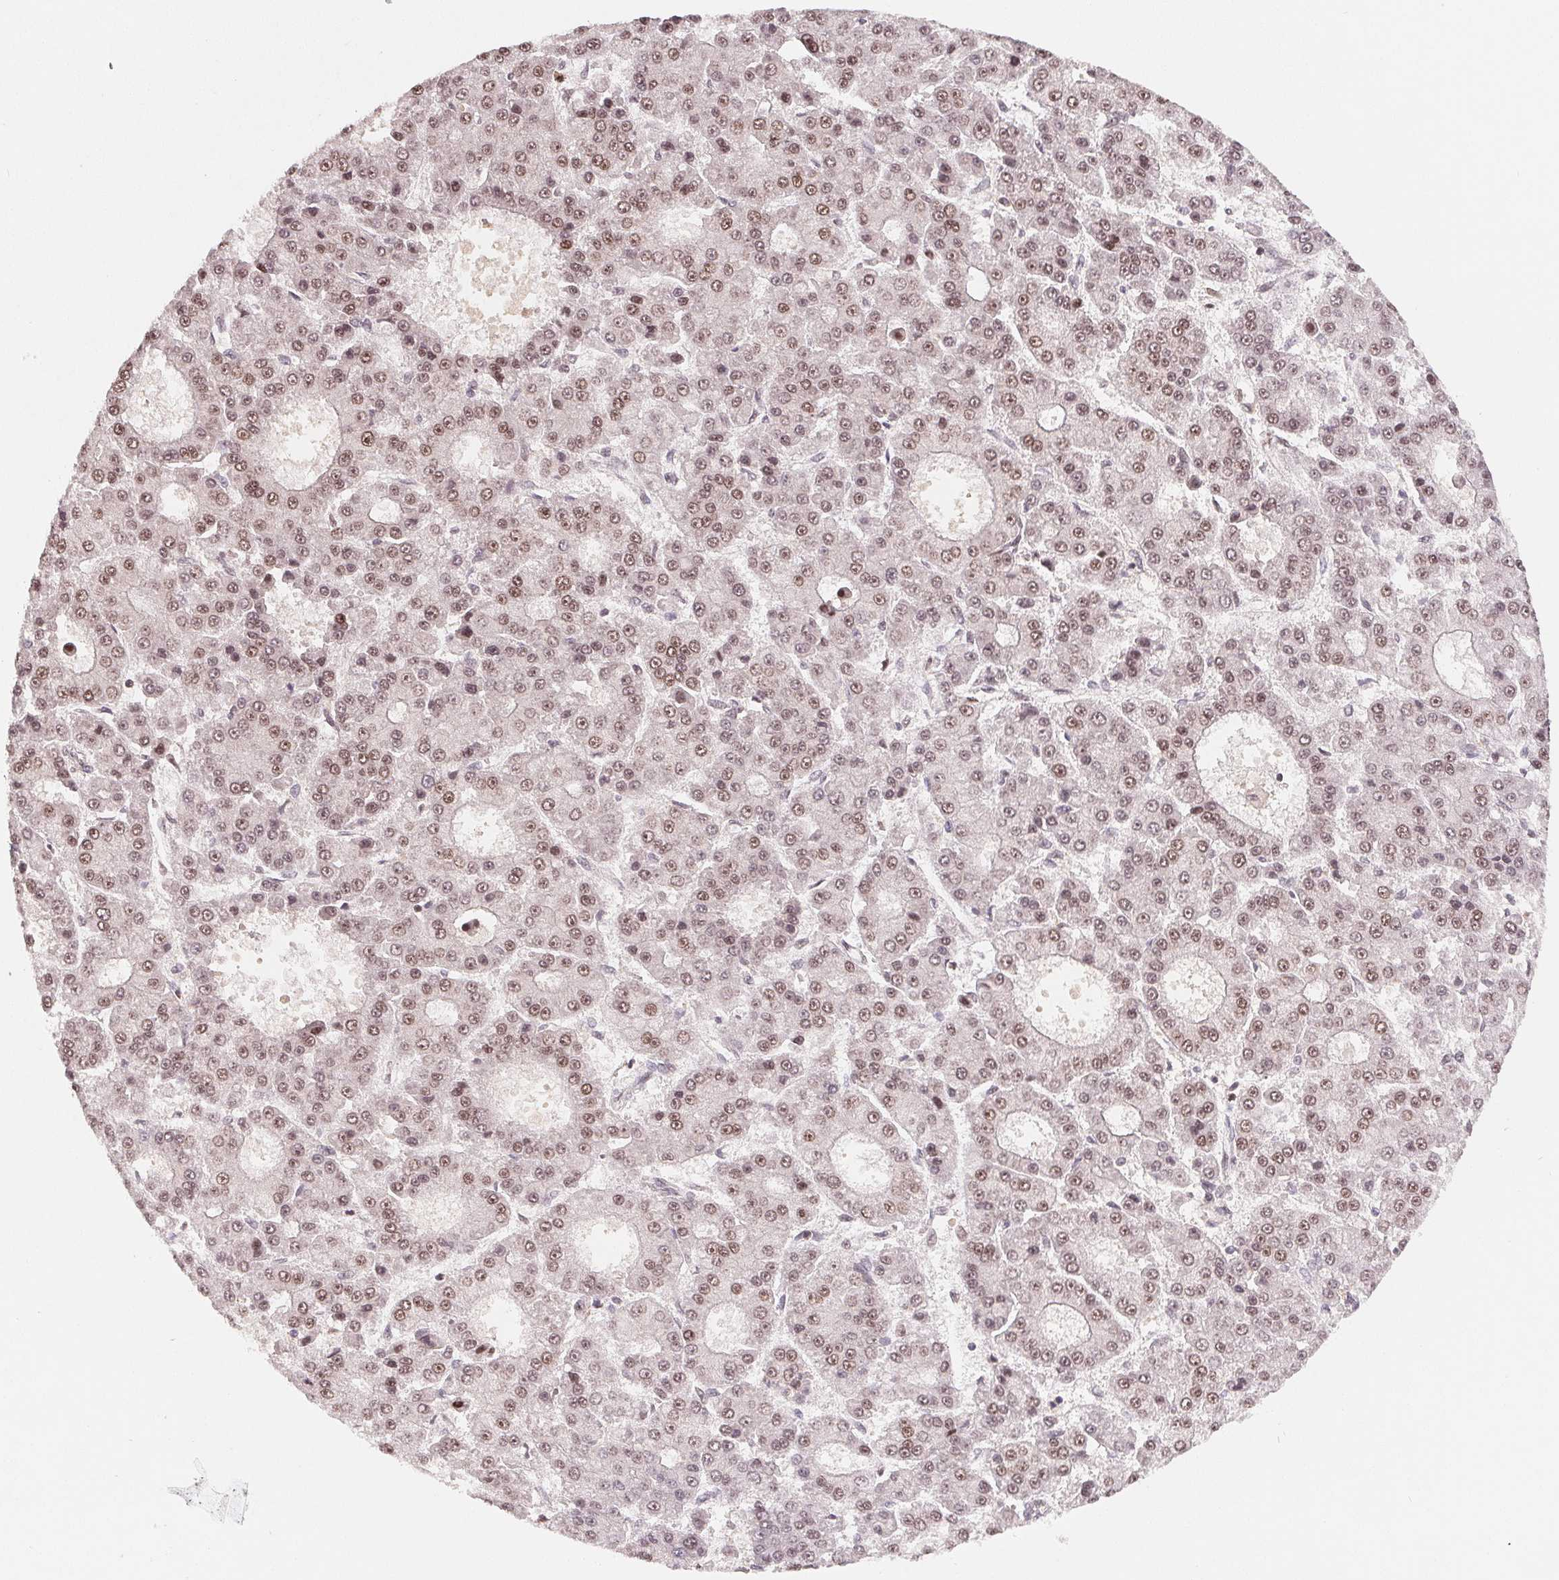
{"staining": {"intensity": "moderate", "quantity": ">75%", "location": "nuclear"}, "tissue": "liver cancer", "cell_type": "Tumor cells", "image_type": "cancer", "snomed": [{"axis": "morphology", "description": "Carcinoma, Hepatocellular, NOS"}, {"axis": "topography", "description": "Liver"}], "caption": "Protein expression analysis of liver hepatocellular carcinoma displays moderate nuclear positivity in about >75% of tumor cells.", "gene": "HMGN3", "patient": {"sex": "male", "age": 70}}